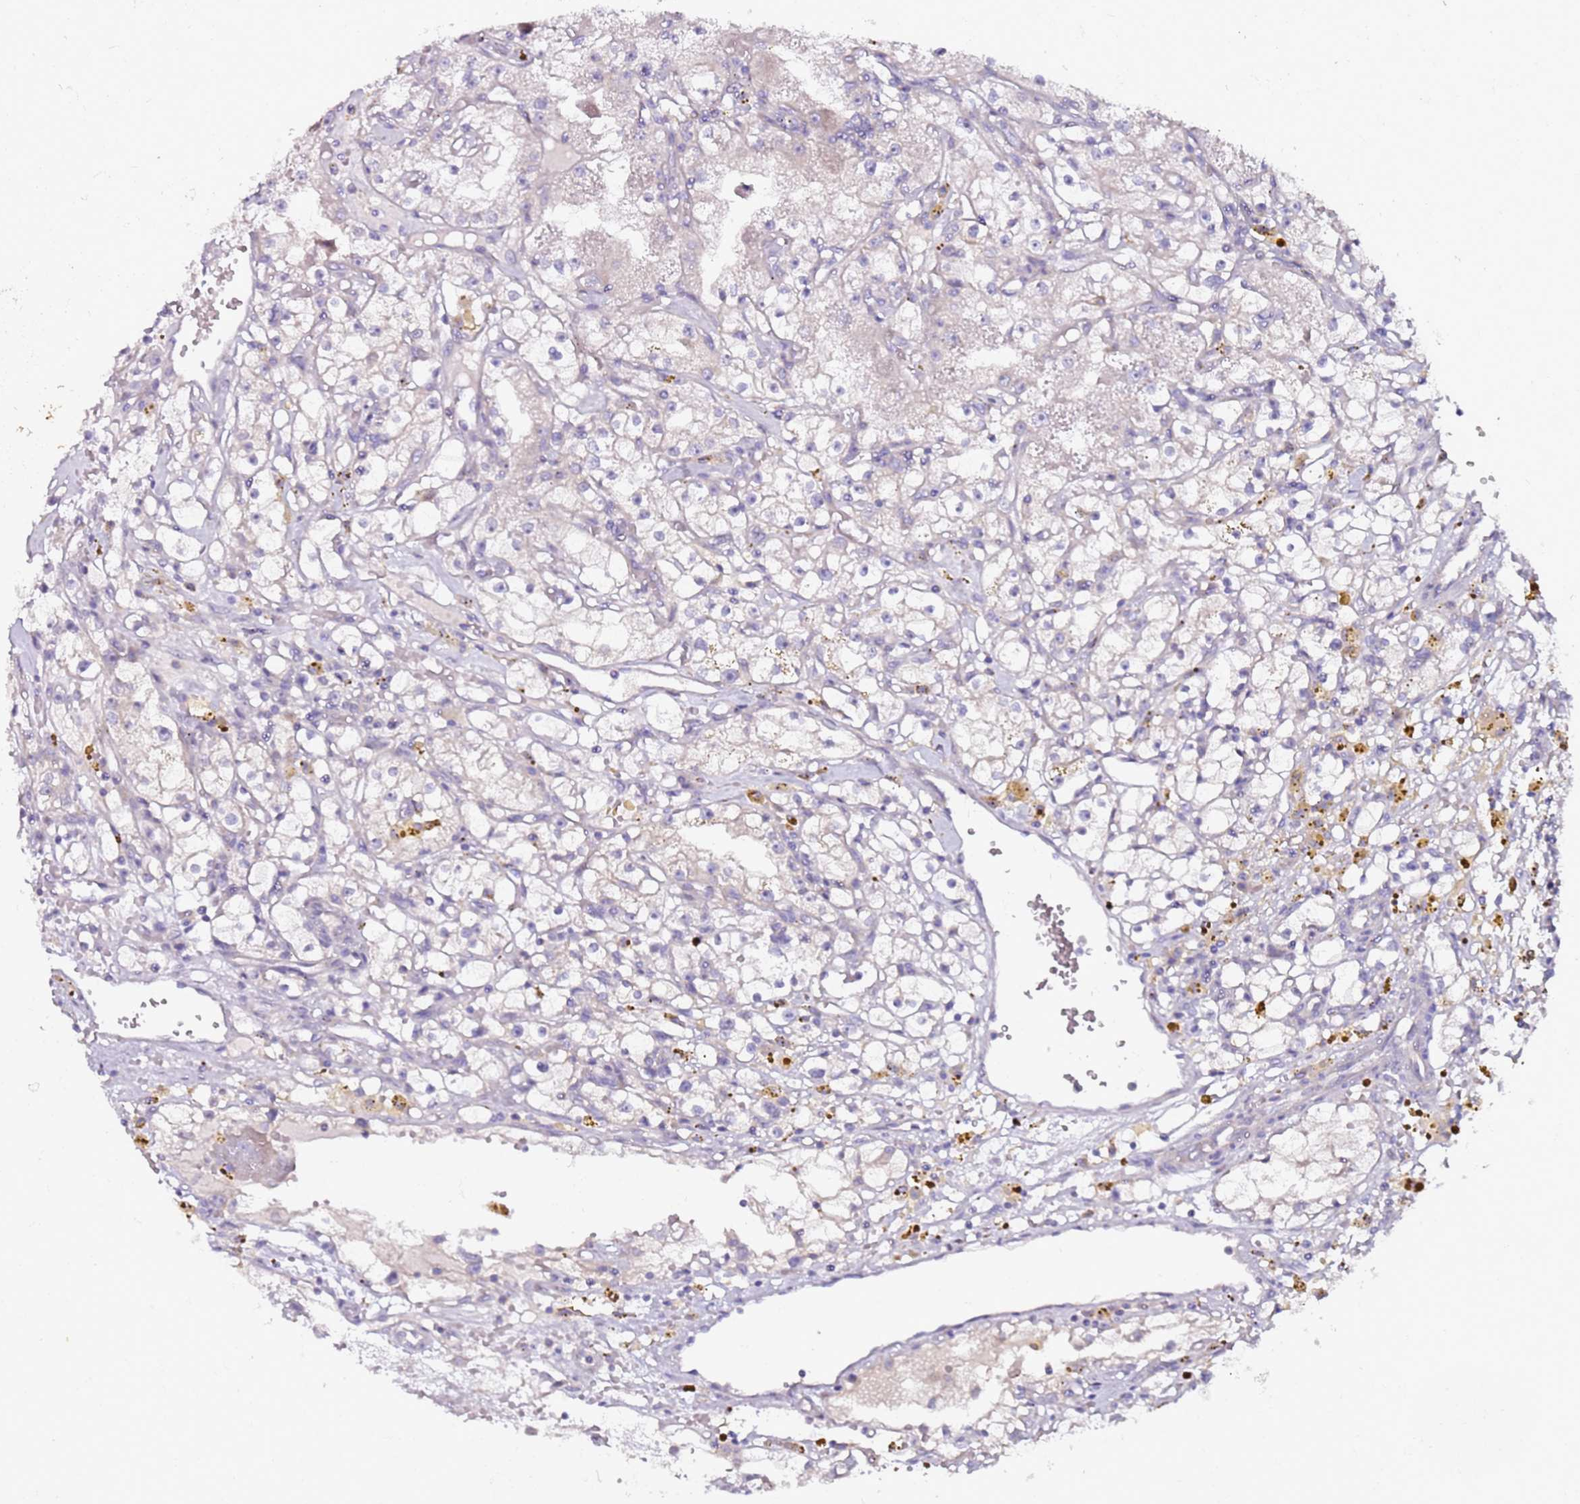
{"staining": {"intensity": "negative", "quantity": "none", "location": "none"}, "tissue": "renal cancer", "cell_type": "Tumor cells", "image_type": "cancer", "snomed": [{"axis": "morphology", "description": "Adenocarcinoma, NOS"}, {"axis": "topography", "description": "Kidney"}], "caption": "Adenocarcinoma (renal) was stained to show a protein in brown. There is no significant positivity in tumor cells.", "gene": "SRRM5", "patient": {"sex": "male", "age": 56}}